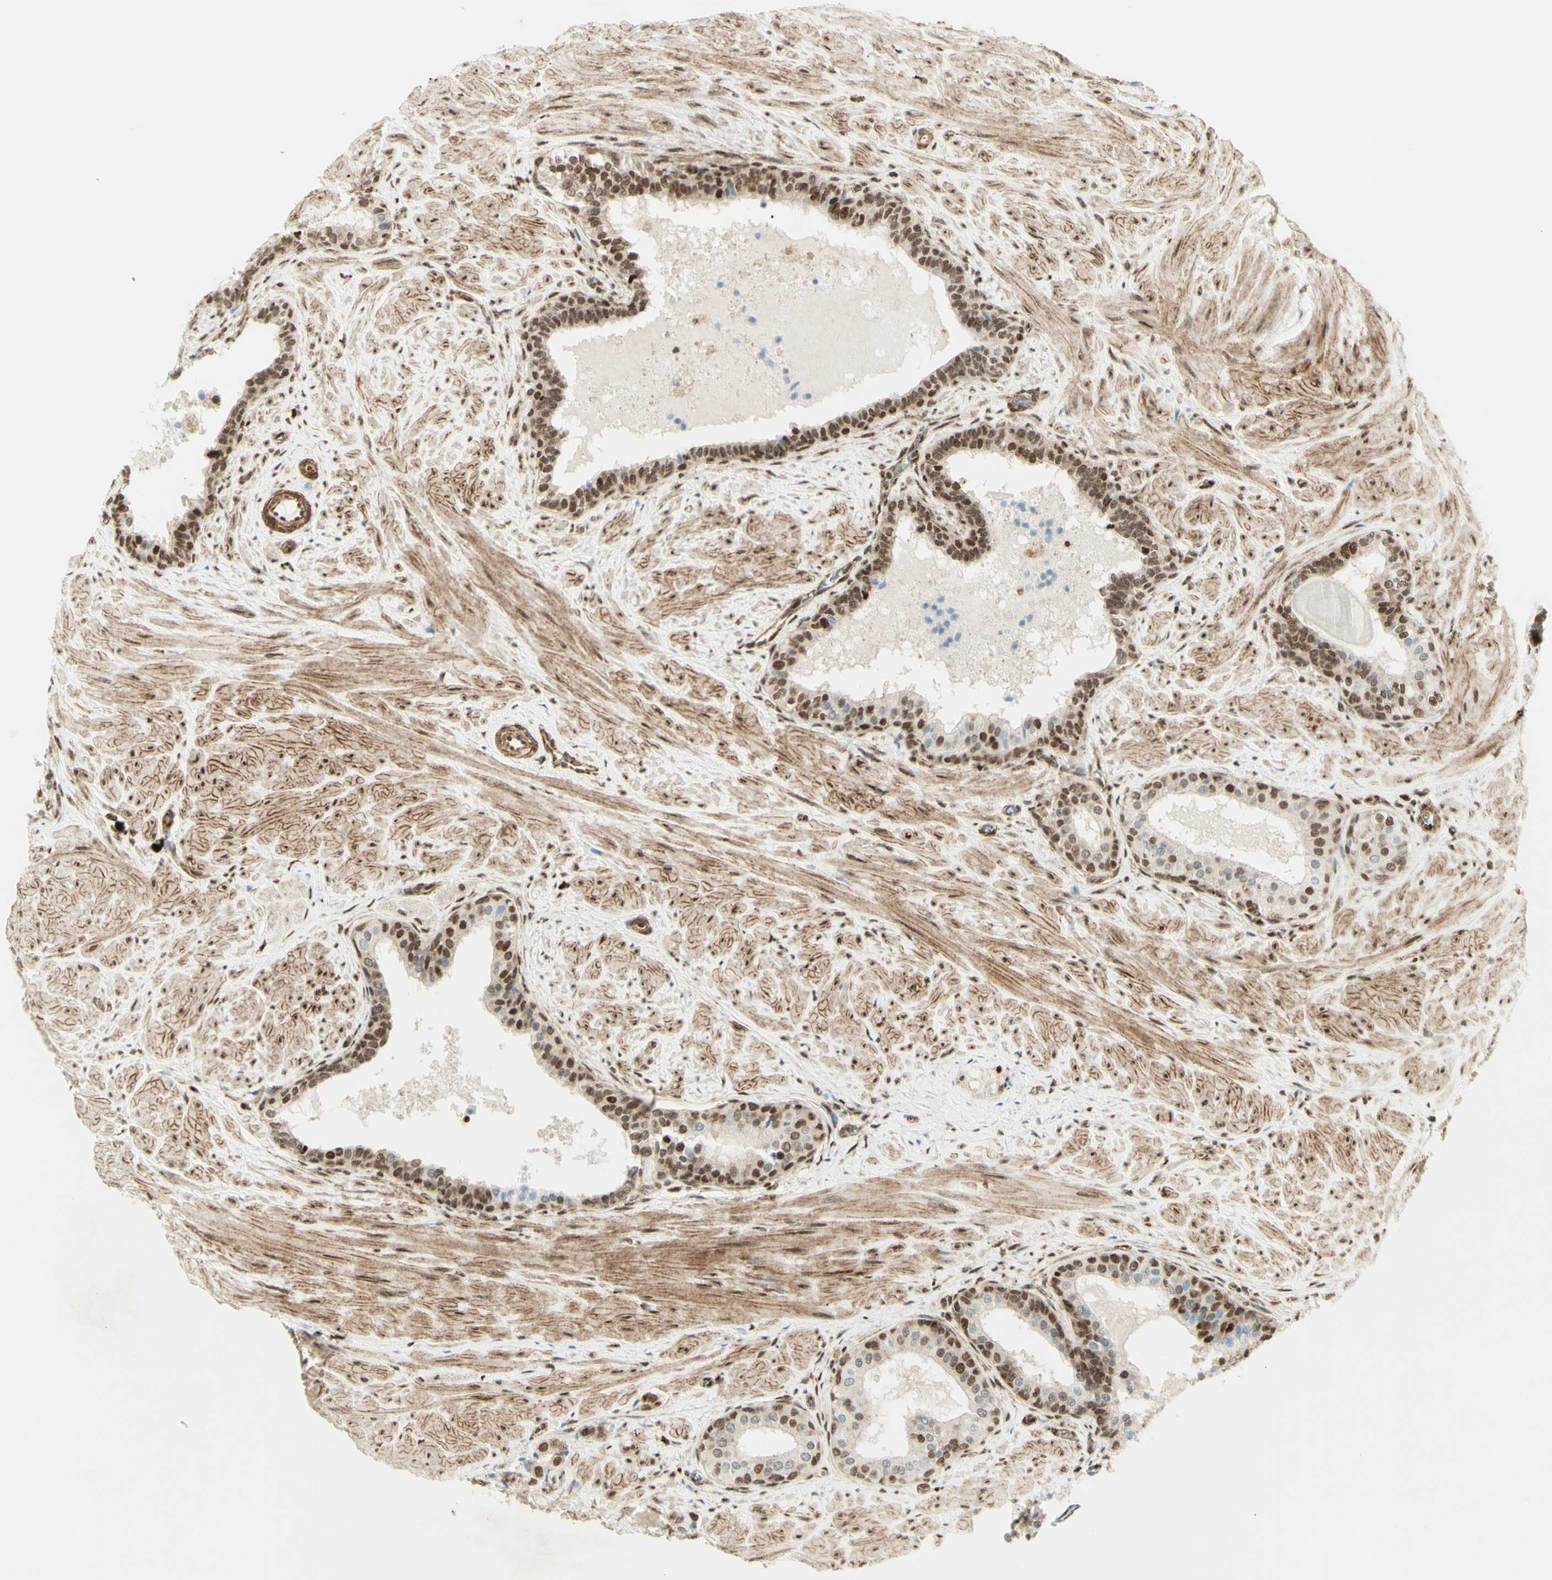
{"staining": {"intensity": "moderate", "quantity": ">75%", "location": "nuclear"}, "tissue": "prostate cancer", "cell_type": "Tumor cells", "image_type": "cancer", "snomed": [{"axis": "morphology", "description": "Adenocarcinoma, Low grade"}, {"axis": "topography", "description": "Prostate"}], "caption": "Protein positivity by immunohistochemistry (IHC) displays moderate nuclear positivity in approximately >75% of tumor cells in low-grade adenocarcinoma (prostate). (DAB (3,3'-diaminobenzidine) IHC with brightfield microscopy, high magnification).", "gene": "ZMYM6", "patient": {"sex": "male", "age": 60}}